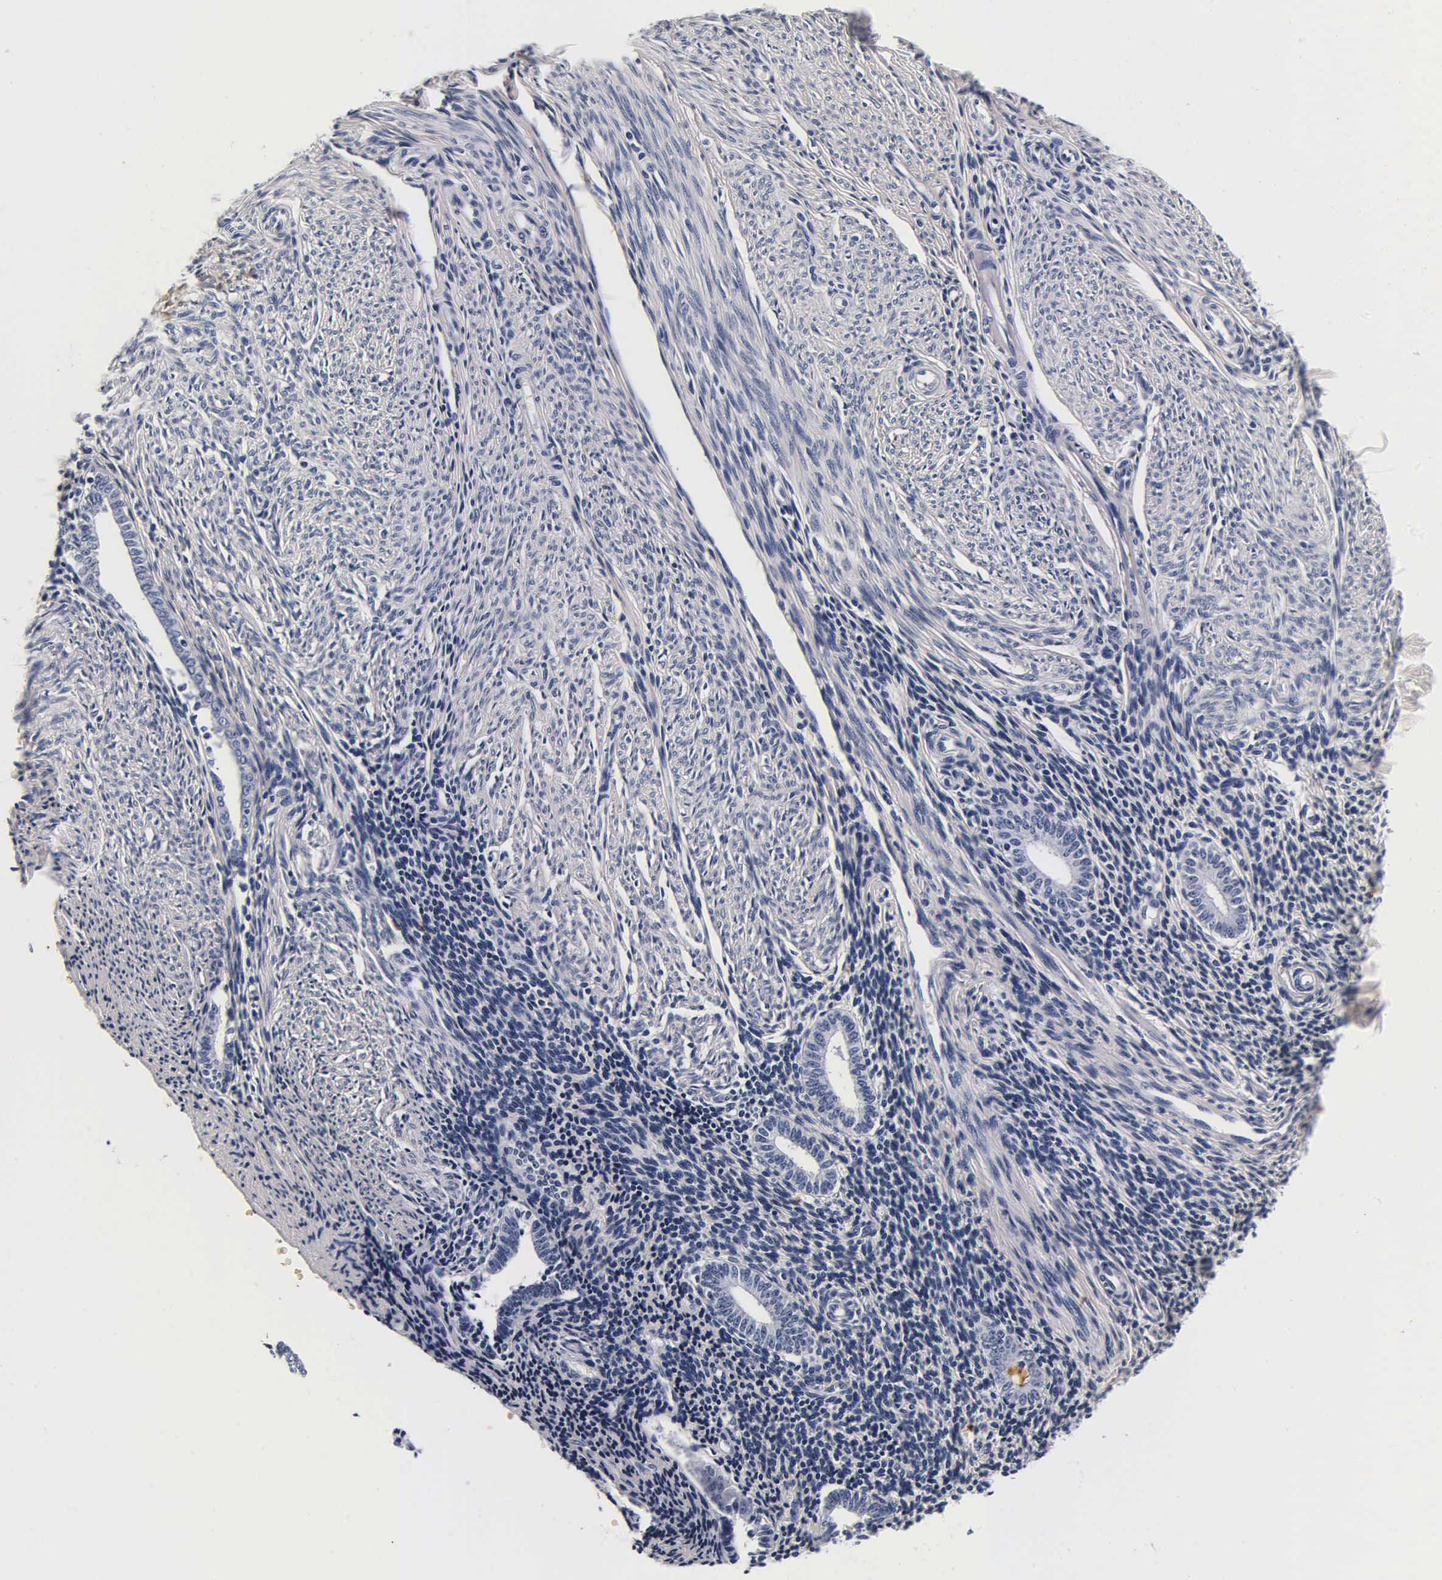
{"staining": {"intensity": "negative", "quantity": "none", "location": "none"}, "tissue": "endometrium", "cell_type": "Cells in endometrial stroma", "image_type": "normal", "snomed": [{"axis": "morphology", "description": "Normal tissue, NOS"}, {"axis": "topography", "description": "Endometrium"}], "caption": "The immunohistochemistry (IHC) image has no significant expression in cells in endometrial stroma of endometrium. The staining was performed using DAB (3,3'-diaminobenzidine) to visualize the protein expression in brown, while the nuclei were stained in blue with hematoxylin (Magnification: 20x).", "gene": "TG", "patient": {"sex": "female", "age": 52}}